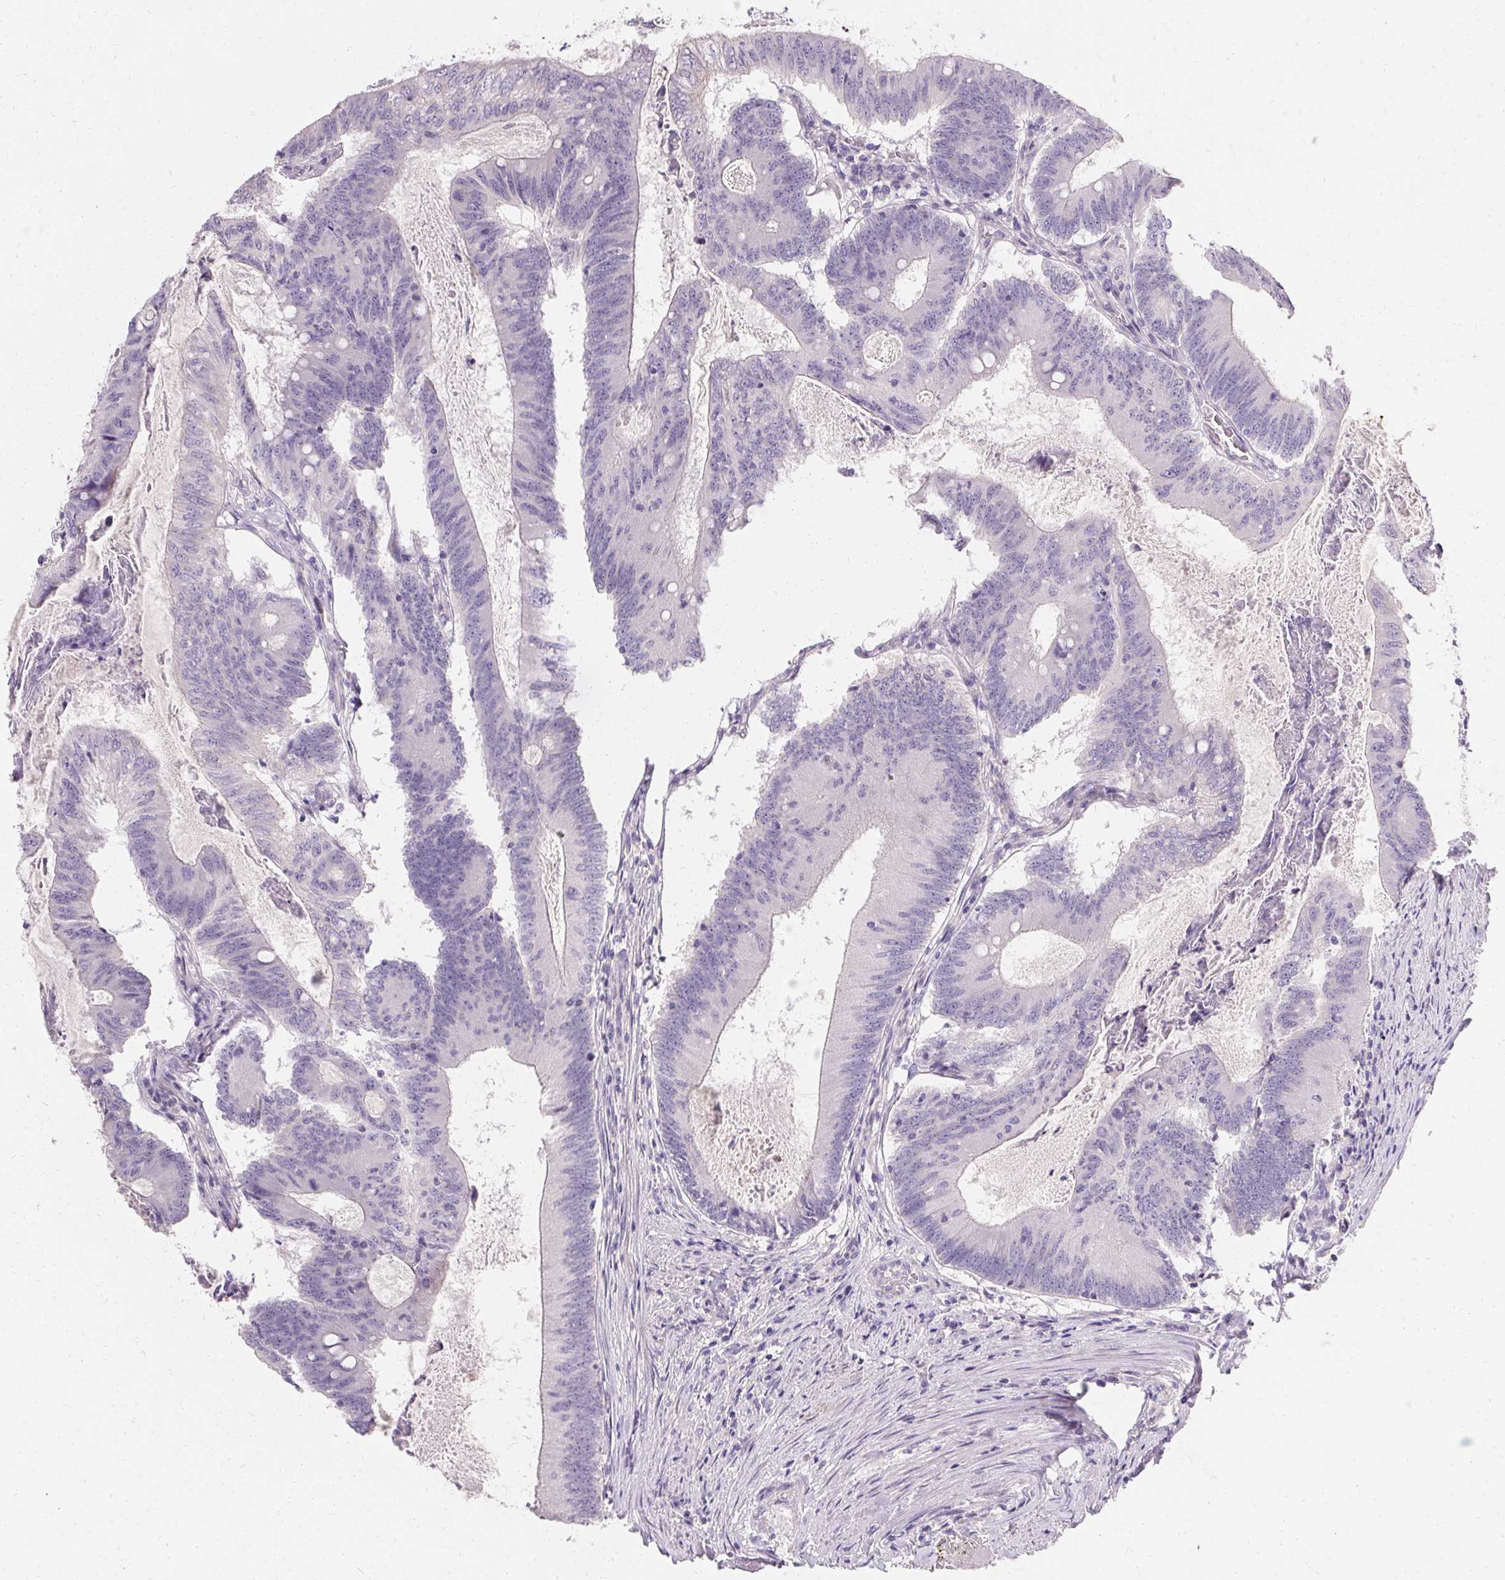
{"staining": {"intensity": "negative", "quantity": "none", "location": "none"}, "tissue": "colorectal cancer", "cell_type": "Tumor cells", "image_type": "cancer", "snomed": [{"axis": "morphology", "description": "Adenocarcinoma, NOS"}, {"axis": "topography", "description": "Colon"}], "caption": "Immunohistochemical staining of human colorectal cancer demonstrates no significant positivity in tumor cells.", "gene": "TRIP13", "patient": {"sex": "female", "age": 70}}